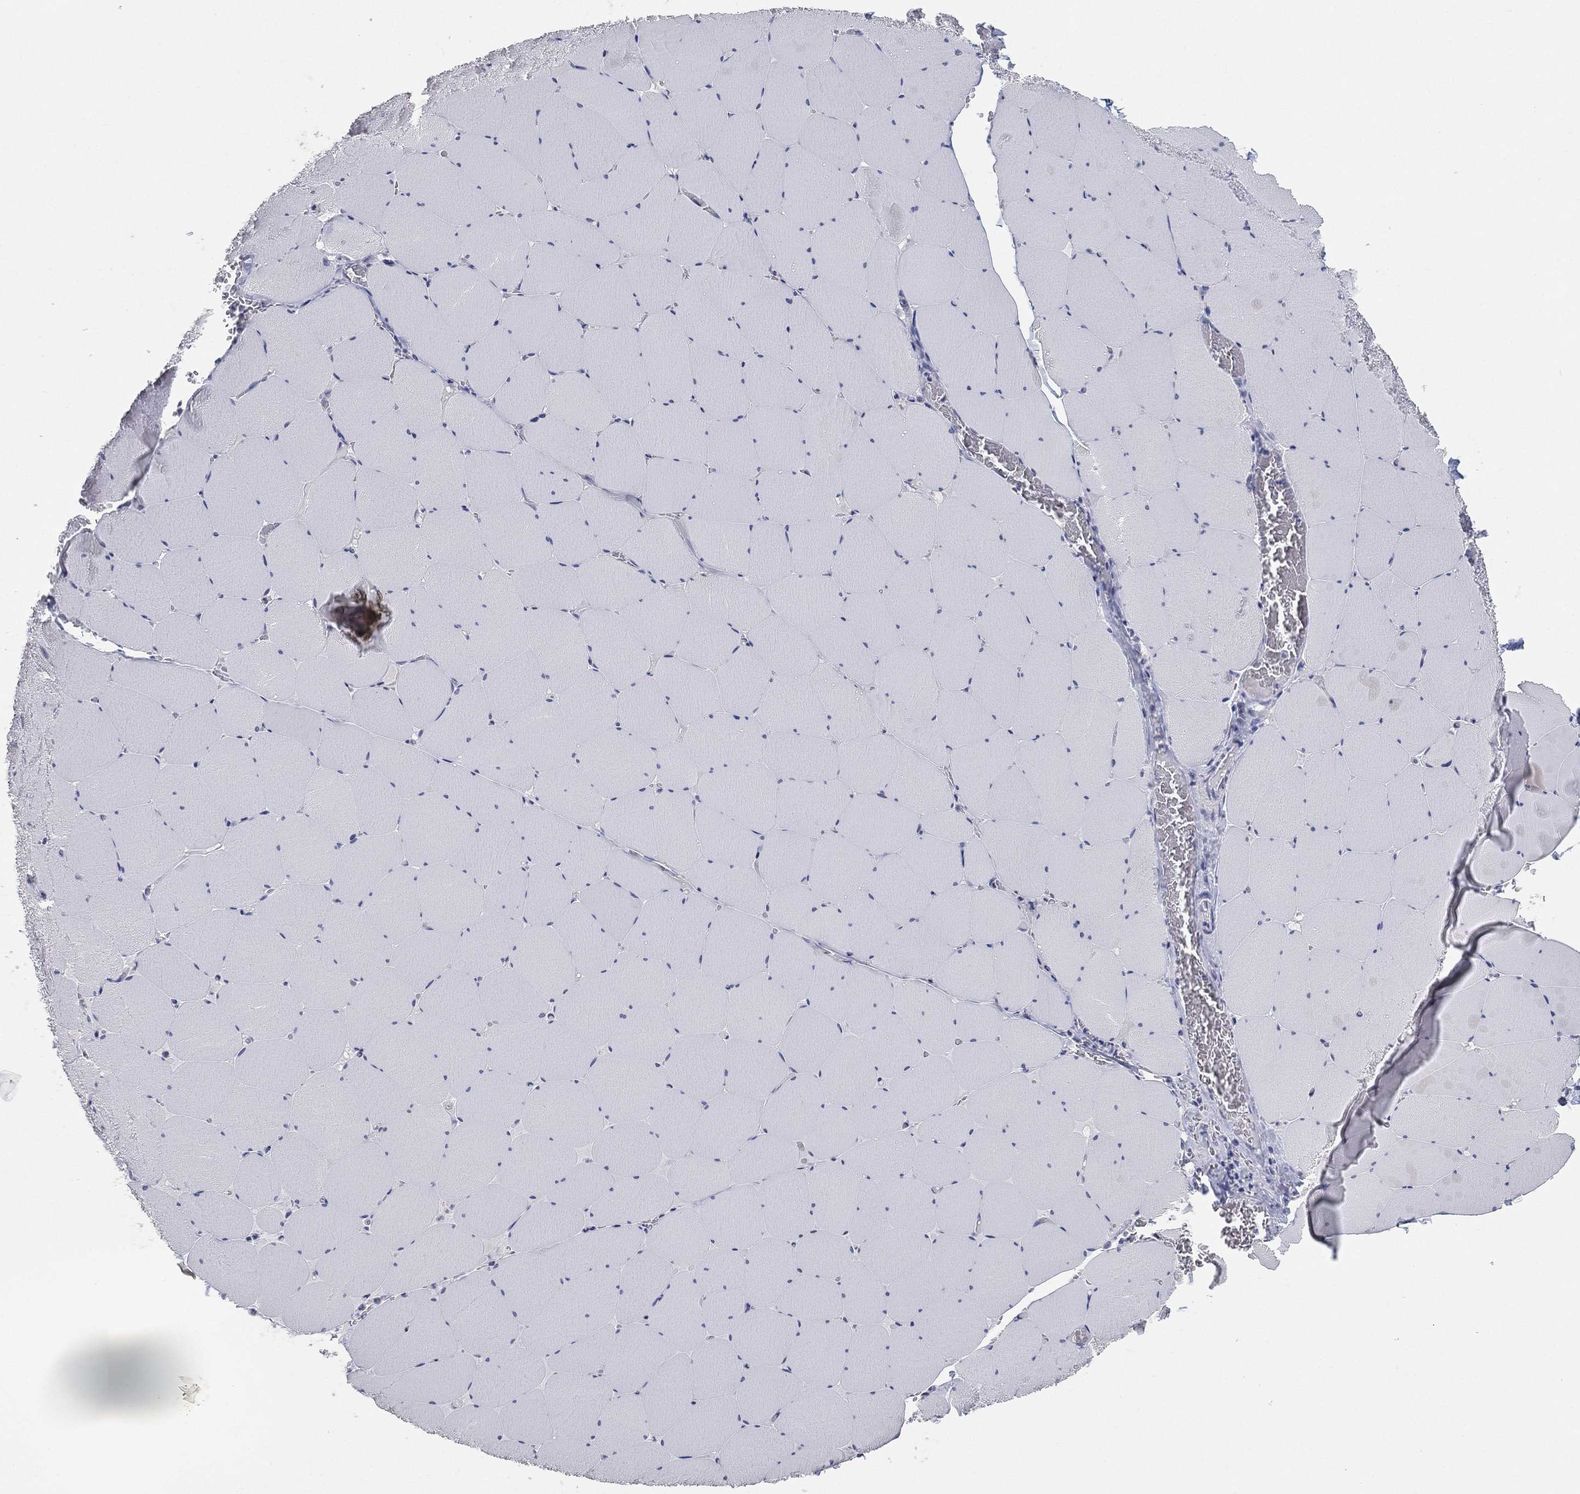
{"staining": {"intensity": "negative", "quantity": "none", "location": "none"}, "tissue": "skeletal muscle", "cell_type": "Myocytes", "image_type": "normal", "snomed": [{"axis": "morphology", "description": "Normal tissue, NOS"}, {"axis": "morphology", "description": "Malignant melanoma, Metastatic site"}, {"axis": "topography", "description": "Skeletal muscle"}], "caption": "DAB (3,3'-diaminobenzidine) immunohistochemical staining of unremarkable skeletal muscle displays no significant positivity in myocytes. (DAB immunohistochemistry (IHC) with hematoxylin counter stain).", "gene": "FAM187B", "patient": {"sex": "male", "age": 50}}